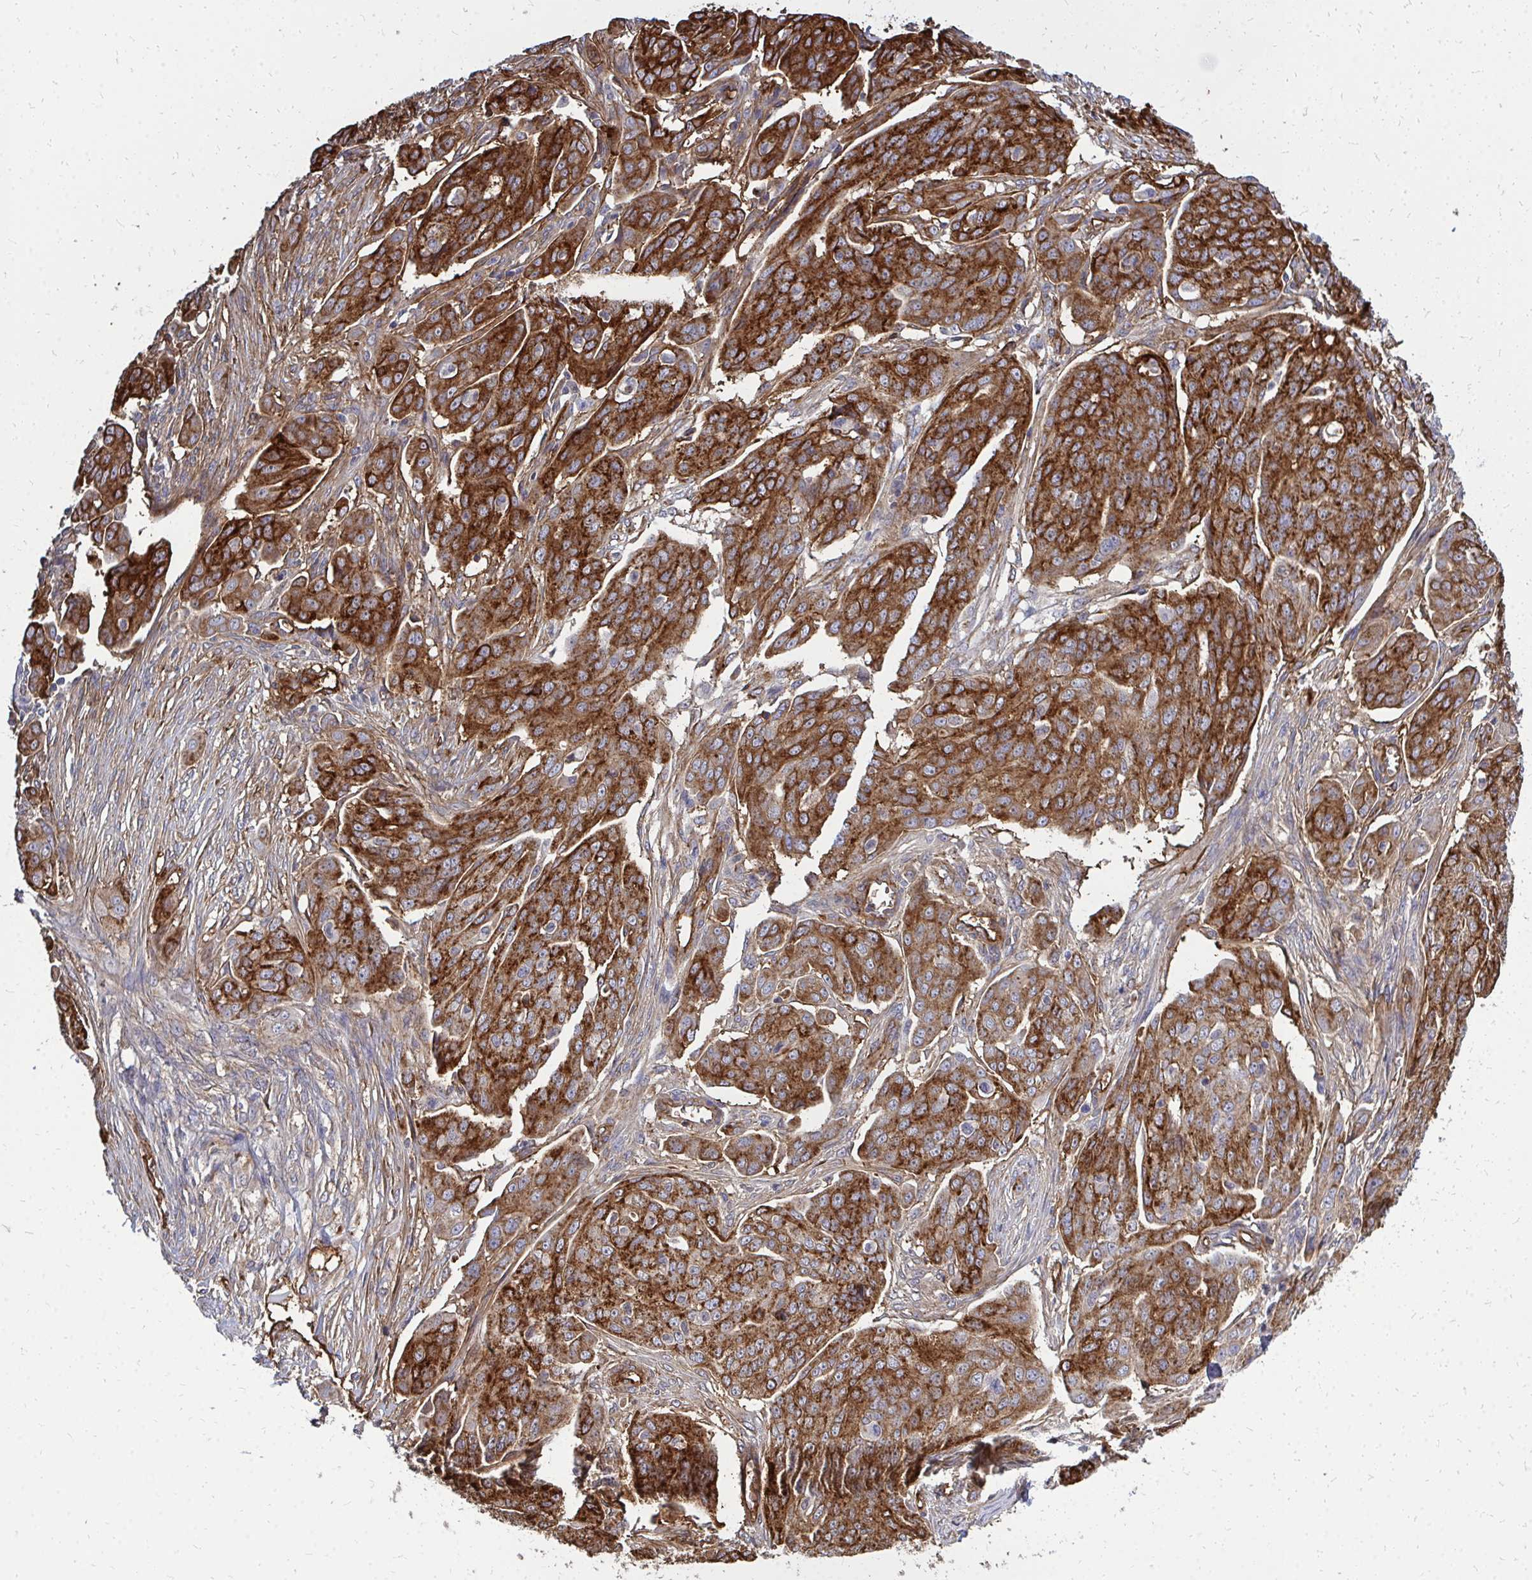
{"staining": {"intensity": "strong", "quantity": ">75%", "location": "cytoplasmic/membranous"}, "tissue": "ovarian cancer", "cell_type": "Tumor cells", "image_type": "cancer", "snomed": [{"axis": "morphology", "description": "Carcinoma, endometroid"}, {"axis": "topography", "description": "Ovary"}], "caption": "A high-resolution micrograph shows immunohistochemistry staining of ovarian cancer (endometroid carcinoma), which exhibits strong cytoplasmic/membranous staining in approximately >75% of tumor cells. The staining was performed using DAB to visualize the protein expression in brown, while the nuclei were stained in blue with hematoxylin (Magnification: 20x).", "gene": "MARCKSL1", "patient": {"sex": "female", "age": 70}}